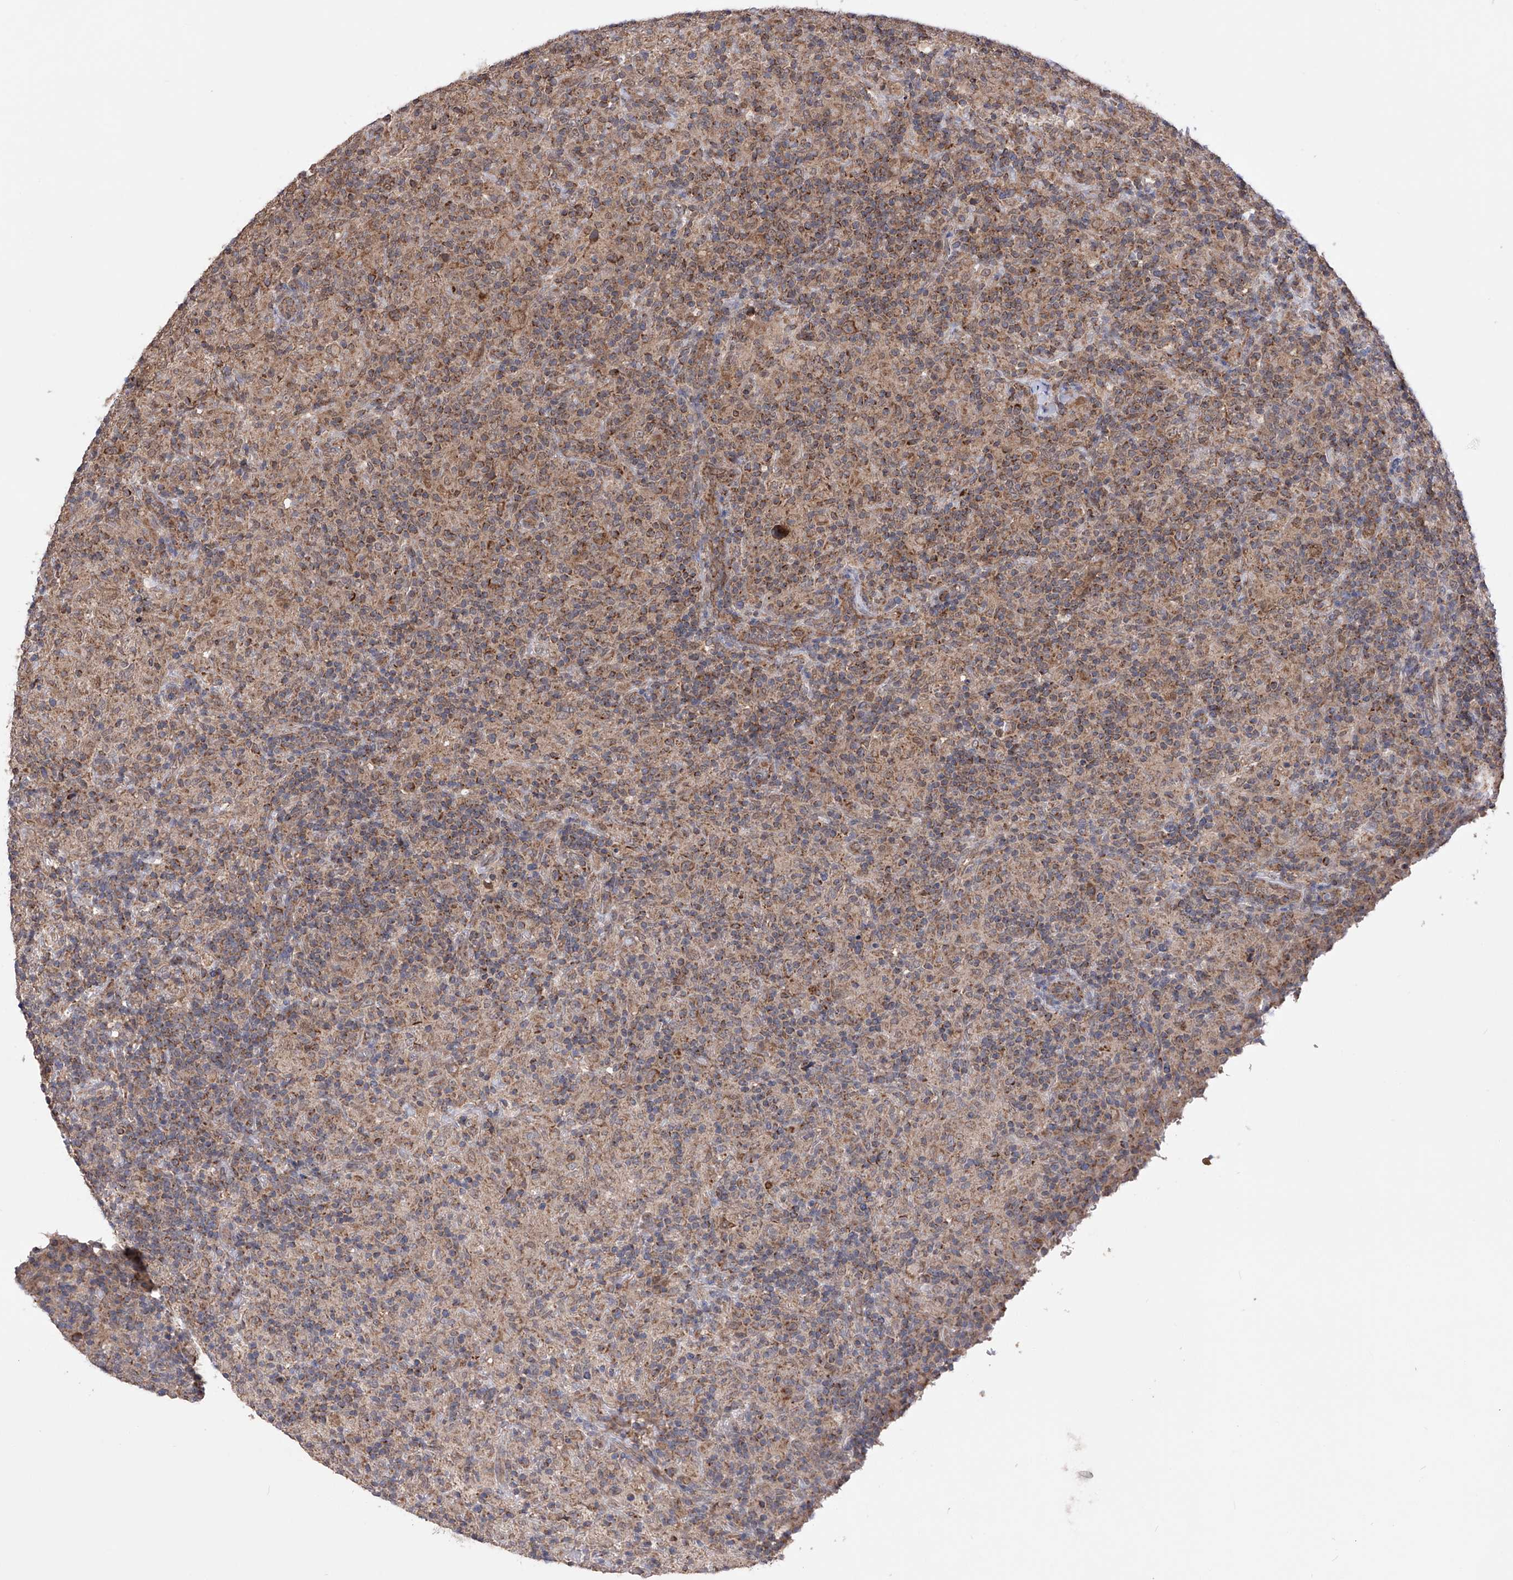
{"staining": {"intensity": "moderate", "quantity": ">75%", "location": "cytoplasmic/membranous"}, "tissue": "lymphoma", "cell_type": "Tumor cells", "image_type": "cancer", "snomed": [{"axis": "morphology", "description": "Hodgkin's disease, NOS"}, {"axis": "topography", "description": "Lymph node"}], "caption": "Immunohistochemistry image of Hodgkin's disease stained for a protein (brown), which reveals medium levels of moderate cytoplasmic/membranous staining in approximately >75% of tumor cells.", "gene": "SDHAF4", "patient": {"sex": "male", "age": 70}}